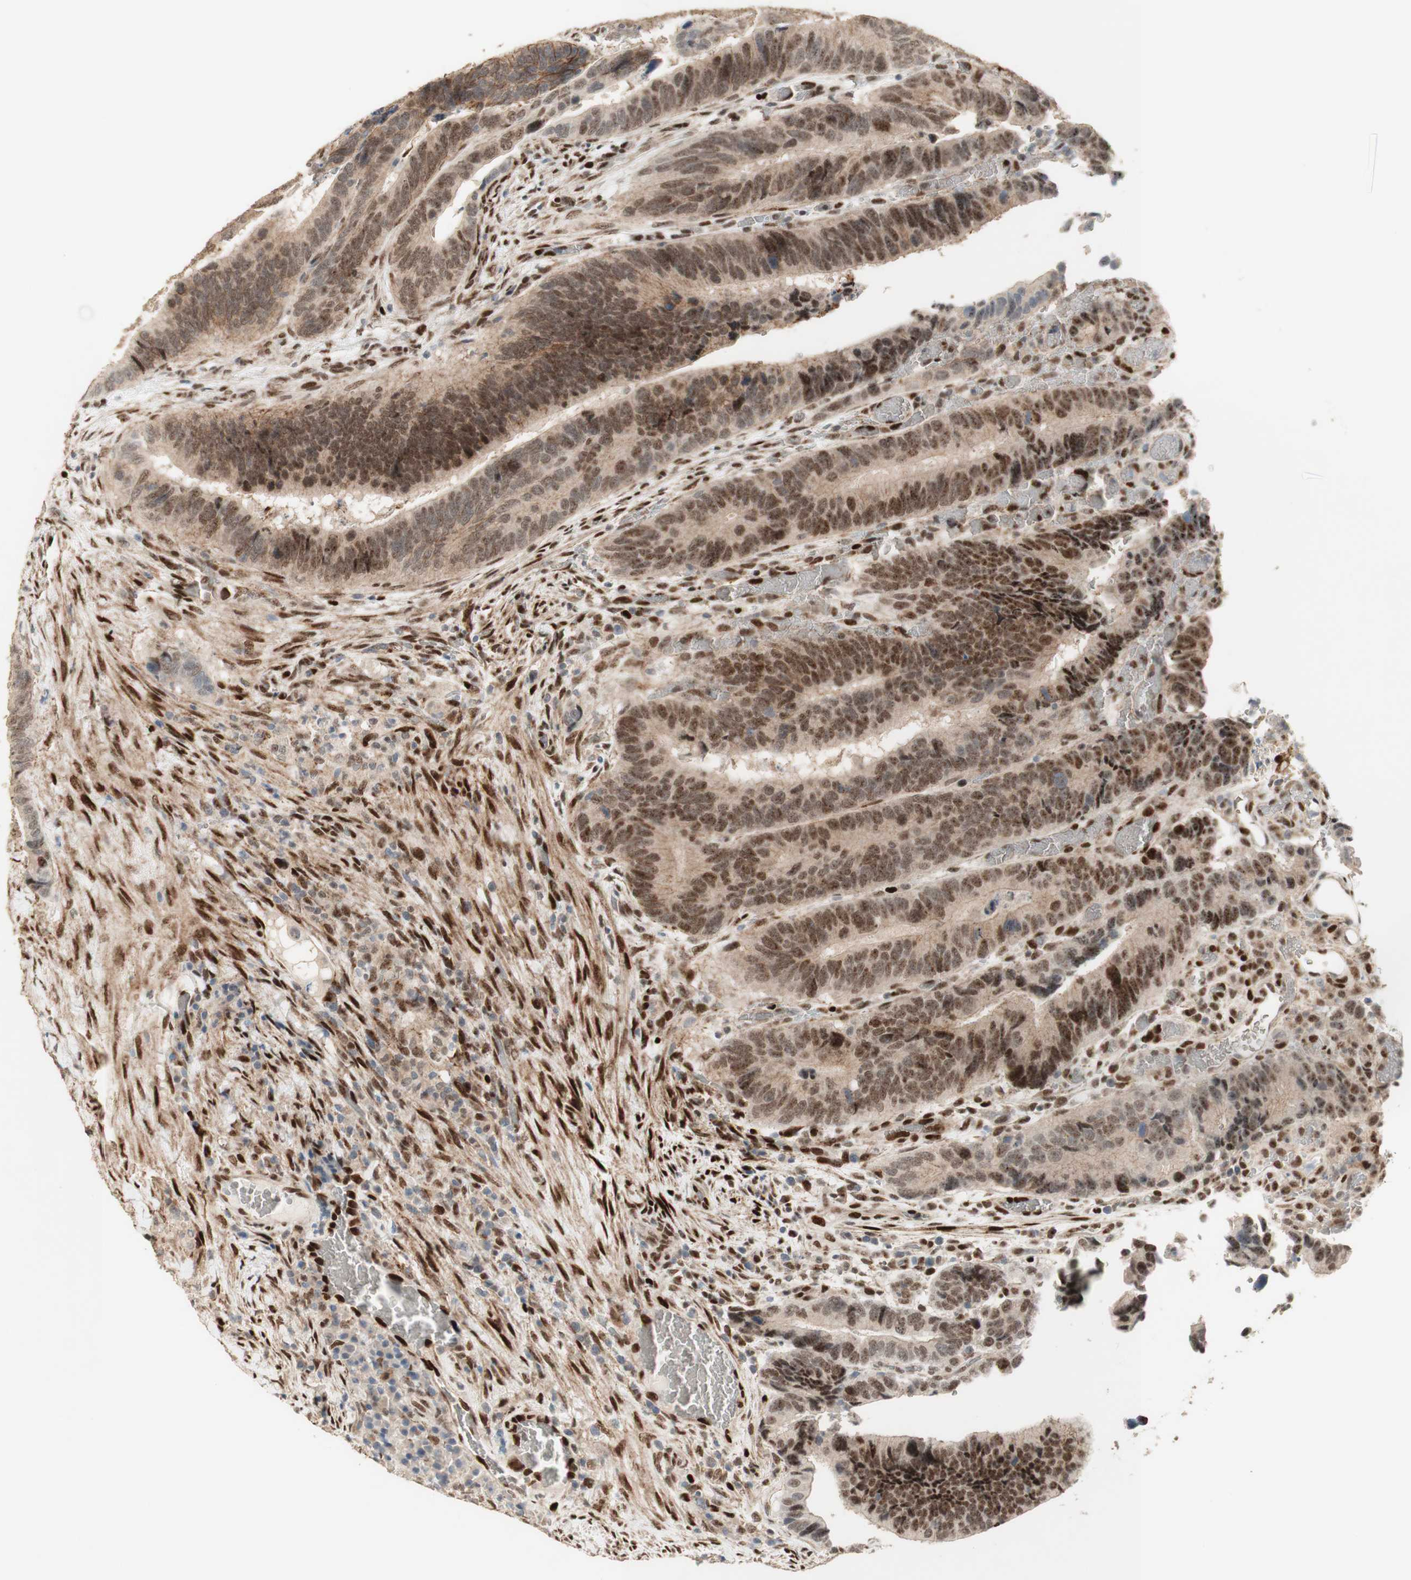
{"staining": {"intensity": "strong", "quantity": ">75%", "location": "nuclear"}, "tissue": "colorectal cancer", "cell_type": "Tumor cells", "image_type": "cancer", "snomed": [{"axis": "morphology", "description": "Adenocarcinoma, NOS"}, {"axis": "topography", "description": "Colon"}], "caption": "This photomicrograph demonstrates IHC staining of colorectal adenocarcinoma, with high strong nuclear expression in about >75% of tumor cells.", "gene": "FOXP1", "patient": {"sex": "male", "age": 72}}